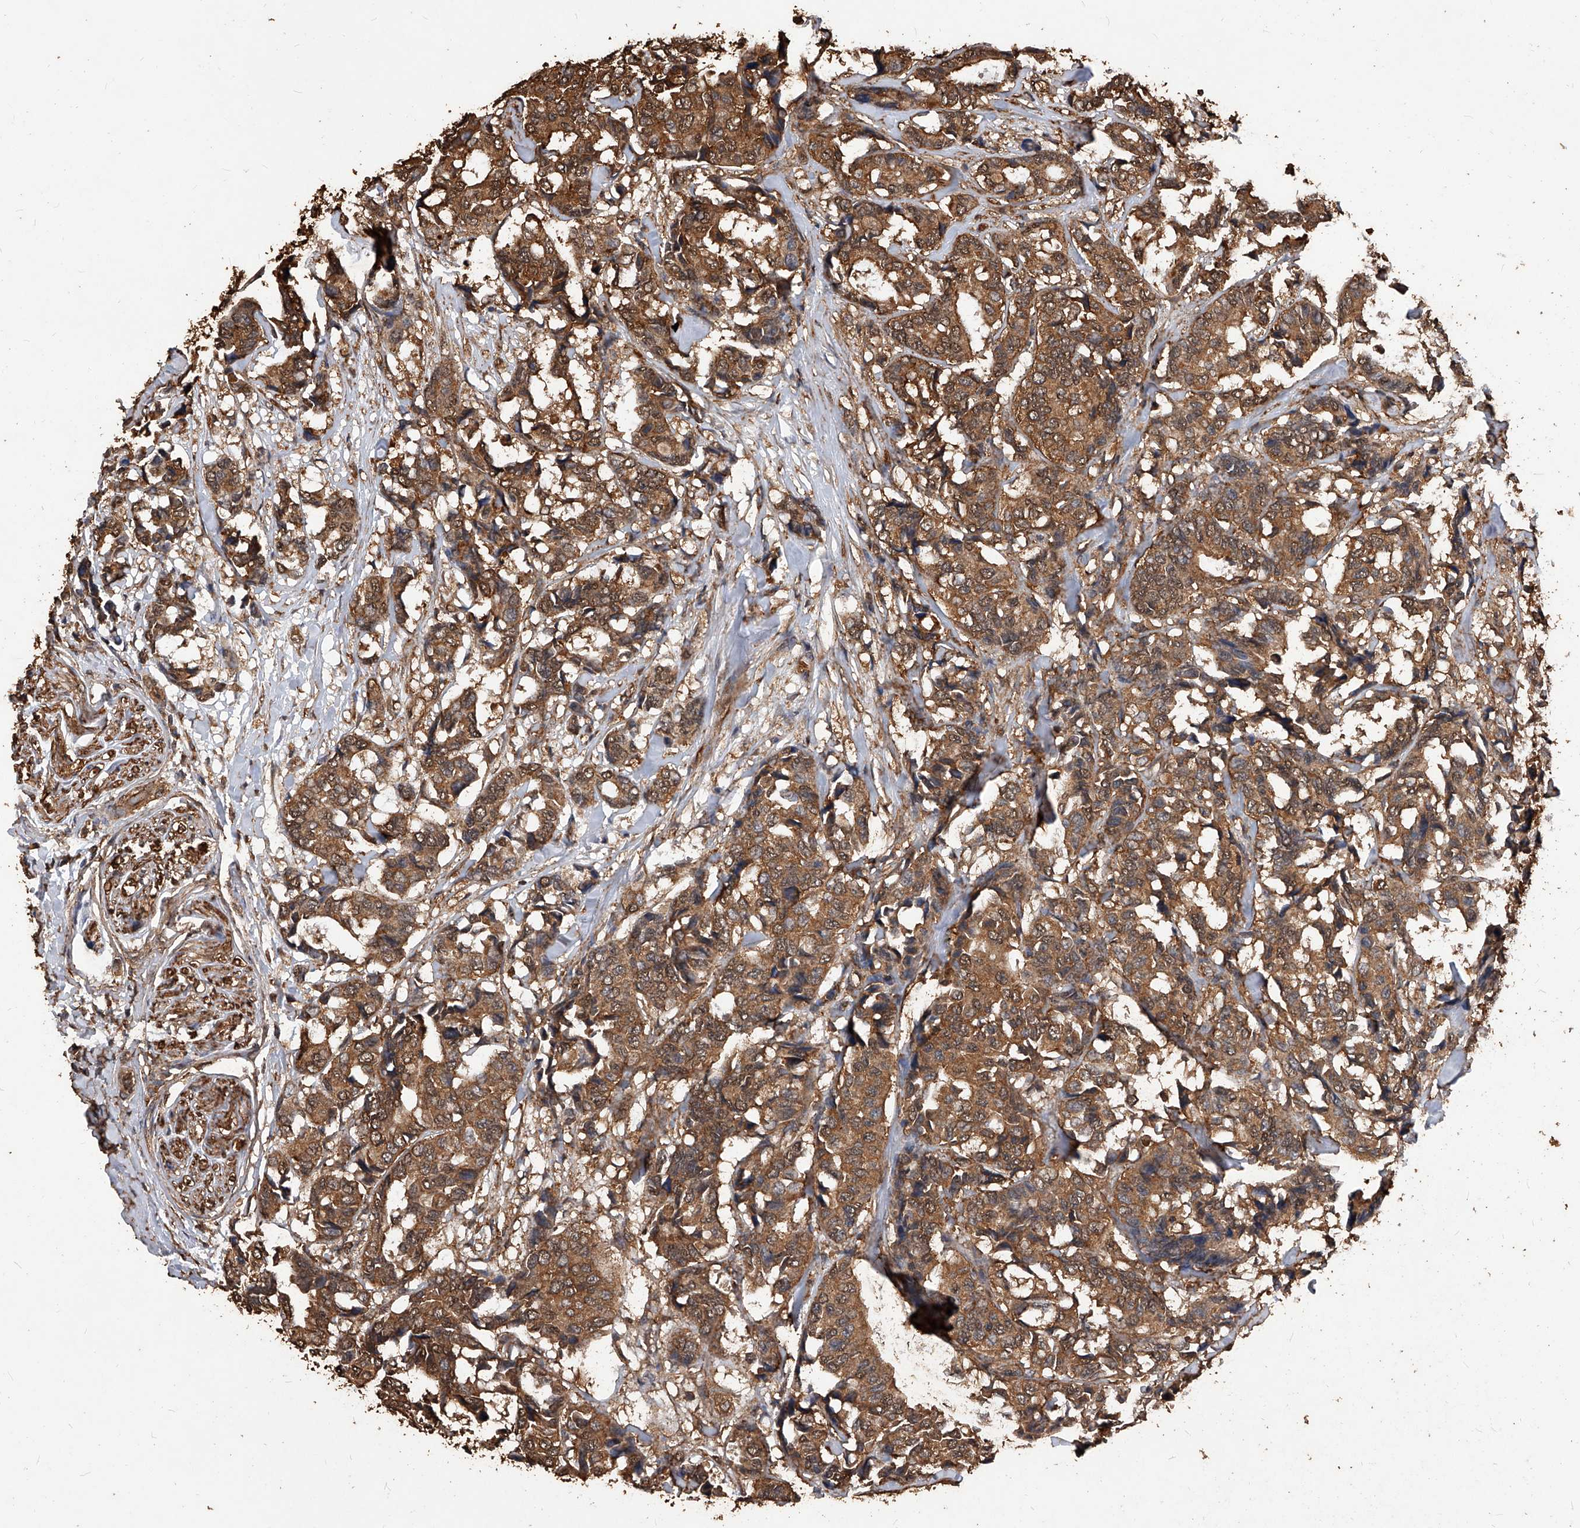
{"staining": {"intensity": "moderate", "quantity": ">75%", "location": "cytoplasmic/membranous"}, "tissue": "breast cancer", "cell_type": "Tumor cells", "image_type": "cancer", "snomed": [{"axis": "morphology", "description": "Duct carcinoma"}, {"axis": "topography", "description": "Breast"}], "caption": "The histopathology image displays staining of invasive ductal carcinoma (breast), revealing moderate cytoplasmic/membranous protein staining (brown color) within tumor cells.", "gene": "UCP2", "patient": {"sex": "female", "age": 87}}